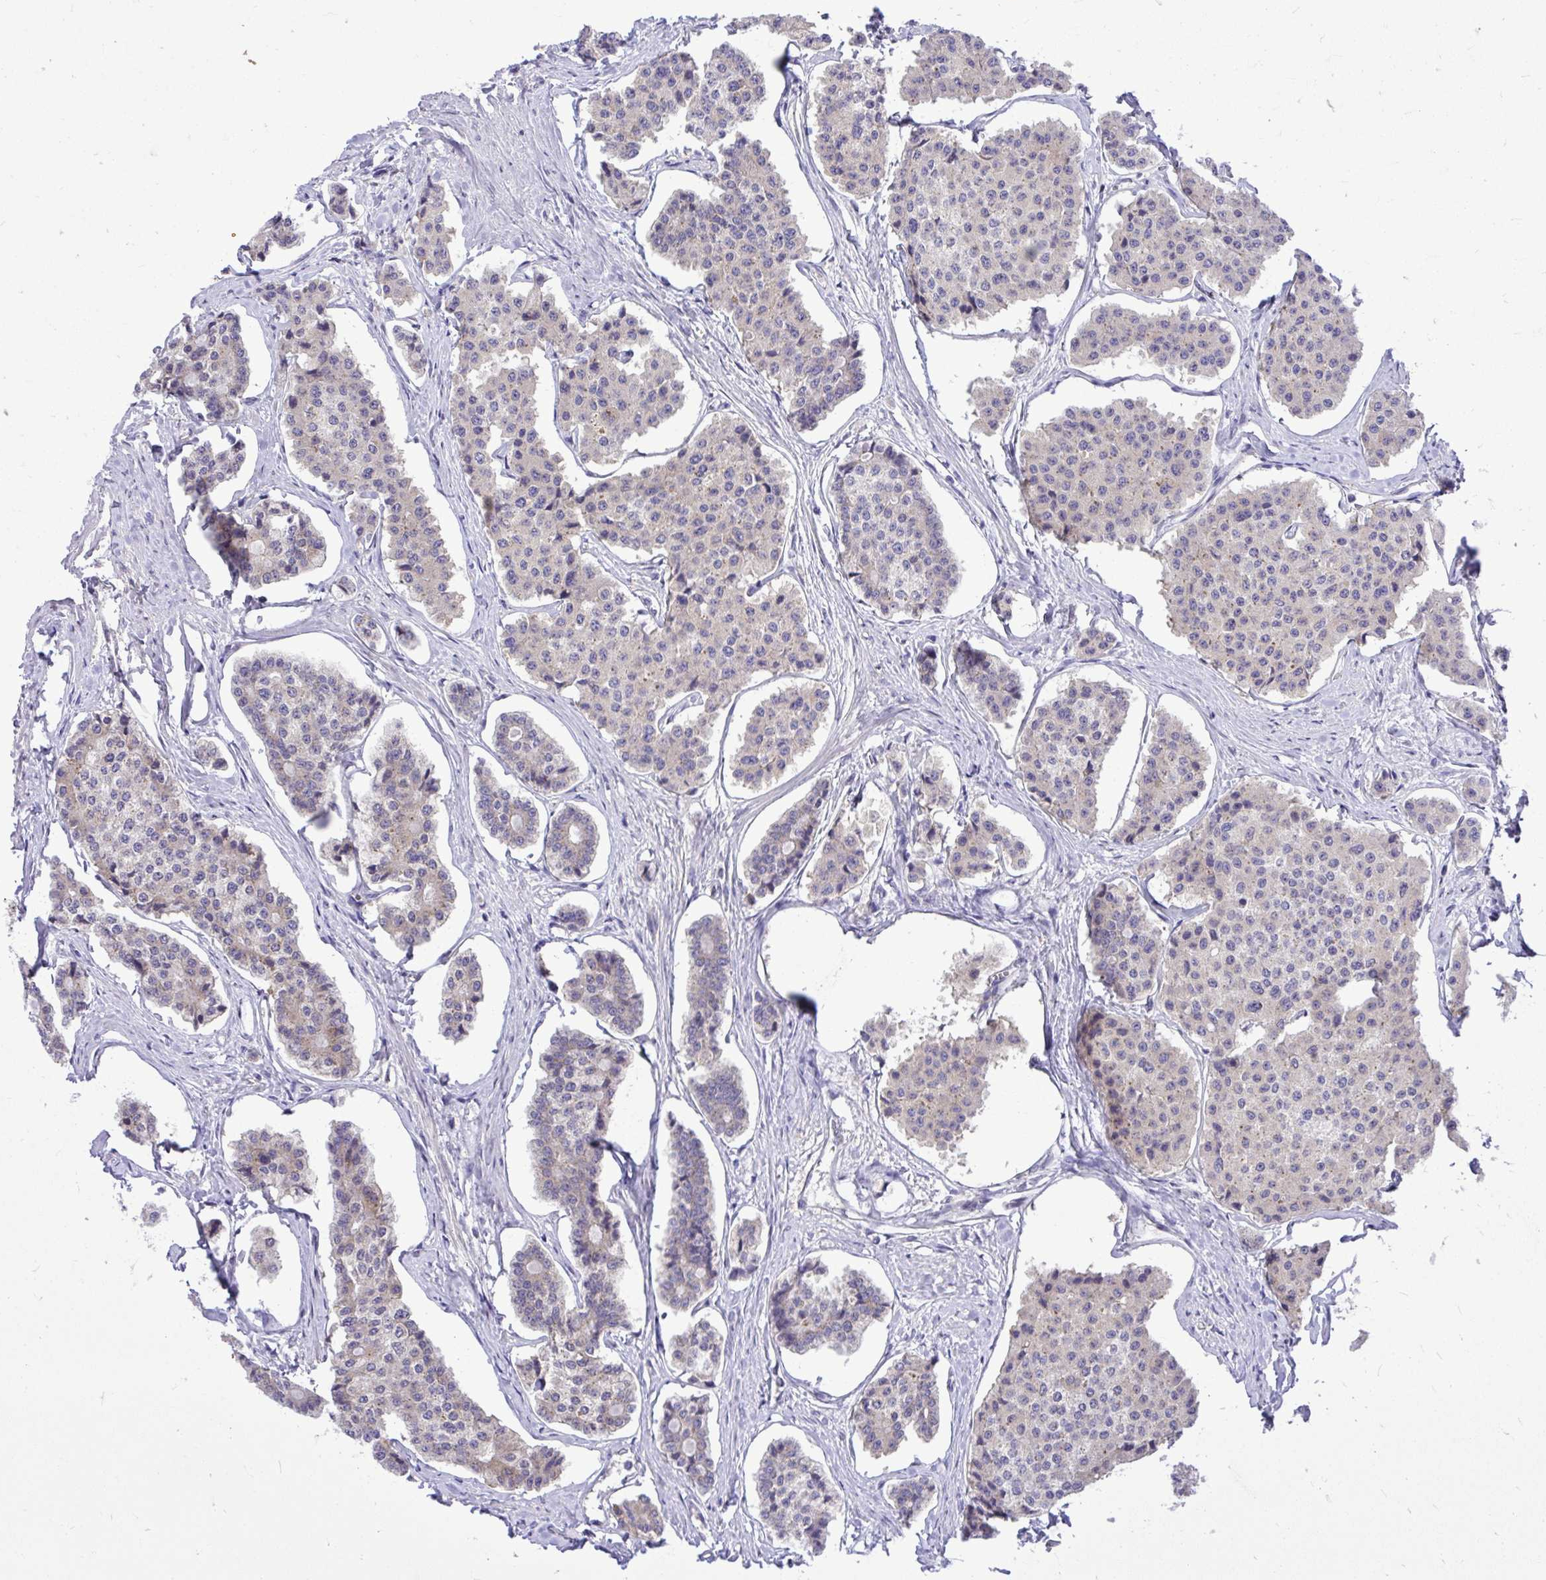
{"staining": {"intensity": "weak", "quantity": "<25%", "location": "cytoplasmic/membranous"}, "tissue": "carcinoid", "cell_type": "Tumor cells", "image_type": "cancer", "snomed": [{"axis": "morphology", "description": "Carcinoid, malignant, NOS"}, {"axis": "topography", "description": "Small intestine"}], "caption": "There is no significant expression in tumor cells of carcinoid (malignant).", "gene": "CEACAM18", "patient": {"sex": "female", "age": 65}}